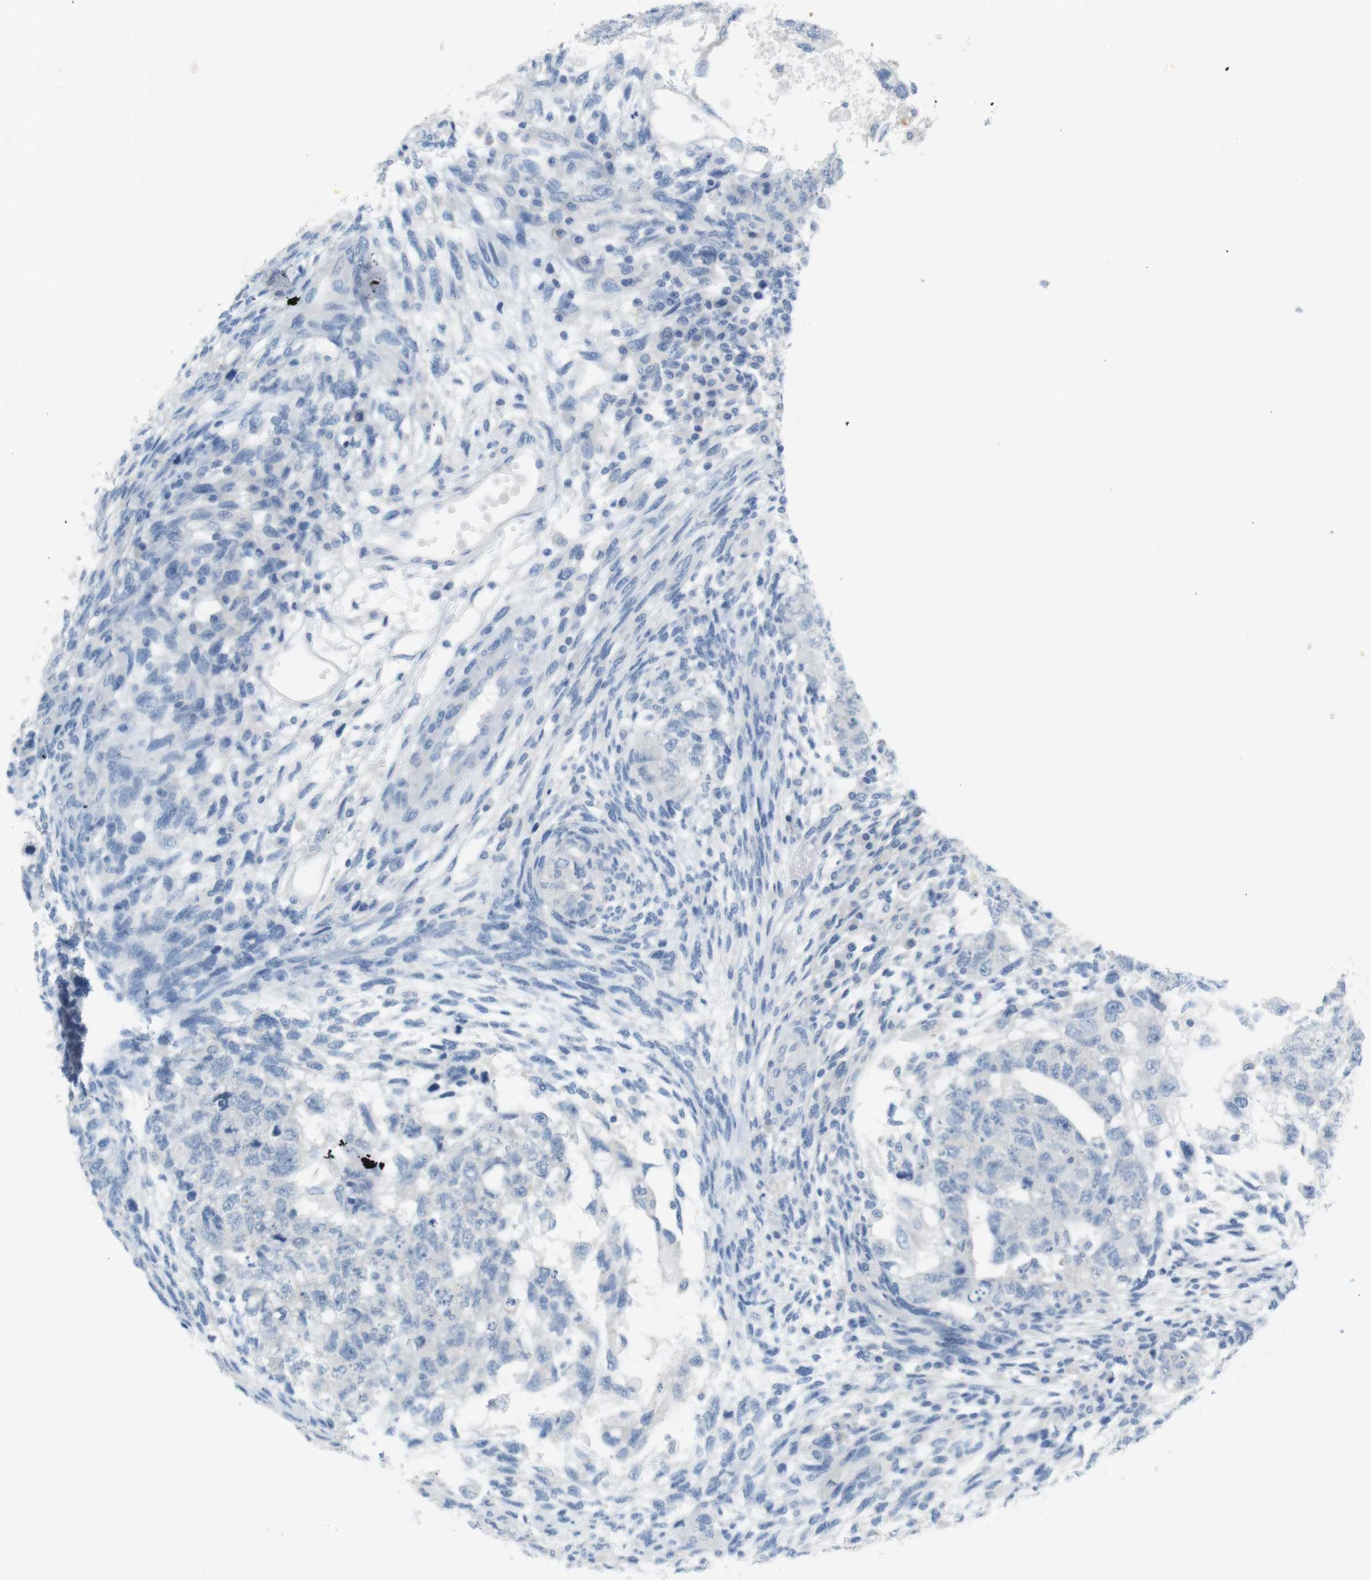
{"staining": {"intensity": "negative", "quantity": "none", "location": "none"}, "tissue": "testis cancer", "cell_type": "Tumor cells", "image_type": "cancer", "snomed": [{"axis": "morphology", "description": "Normal tissue, NOS"}, {"axis": "morphology", "description": "Carcinoma, Embryonal, NOS"}, {"axis": "topography", "description": "Testis"}], "caption": "Tumor cells are negative for protein expression in human embryonal carcinoma (testis).", "gene": "LRRK2", "patient": {"sex": "male", "age": 36}}